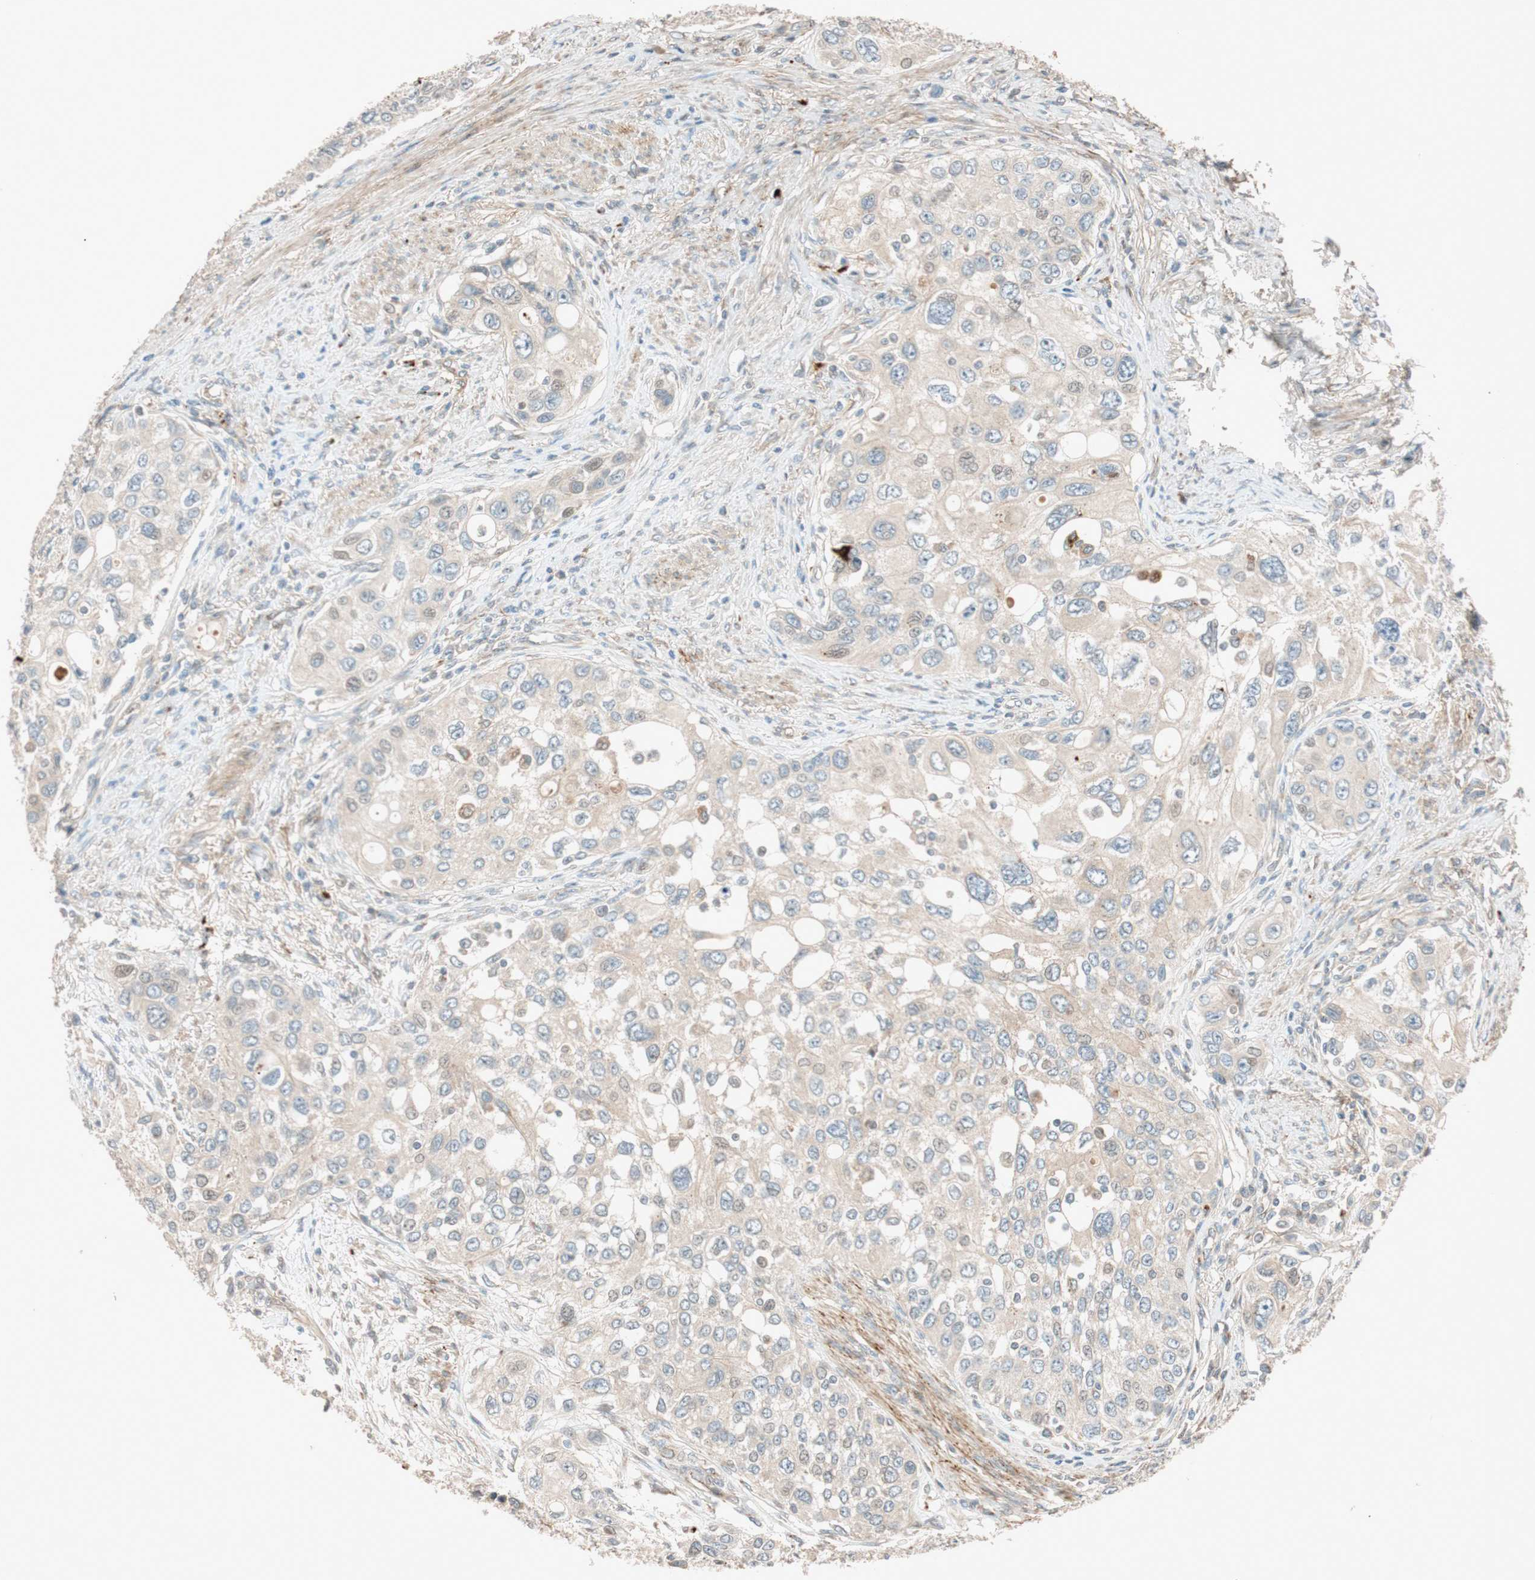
{"staining": {"intensity": "weak", "quantity": "25%-75%", "location": "cytoplasmic/membranous"}, "tissue": "urothelial cancer", "cell_type": "Tumor cells", "image_type": "cancer", "snomed": [{"axis": "morphology", "description": "Urothelial carcinoma, High grade"}, {"axis": "topography", "description": "Urinary bladder"}], "caption": "Brown immunohistochemical staining in urothelial cancer demonstrates weak cytoplasmic/membranous staining in about 25%-75% of tumor cells. The staining was performed using DAB (3,3'-diaminobenzidine), with brown indicating positive protein expression. Nuclei are stained blue with hematoxylin.", "gene": "EPHA6", "patient": {"sex": "female", "age": 56}}